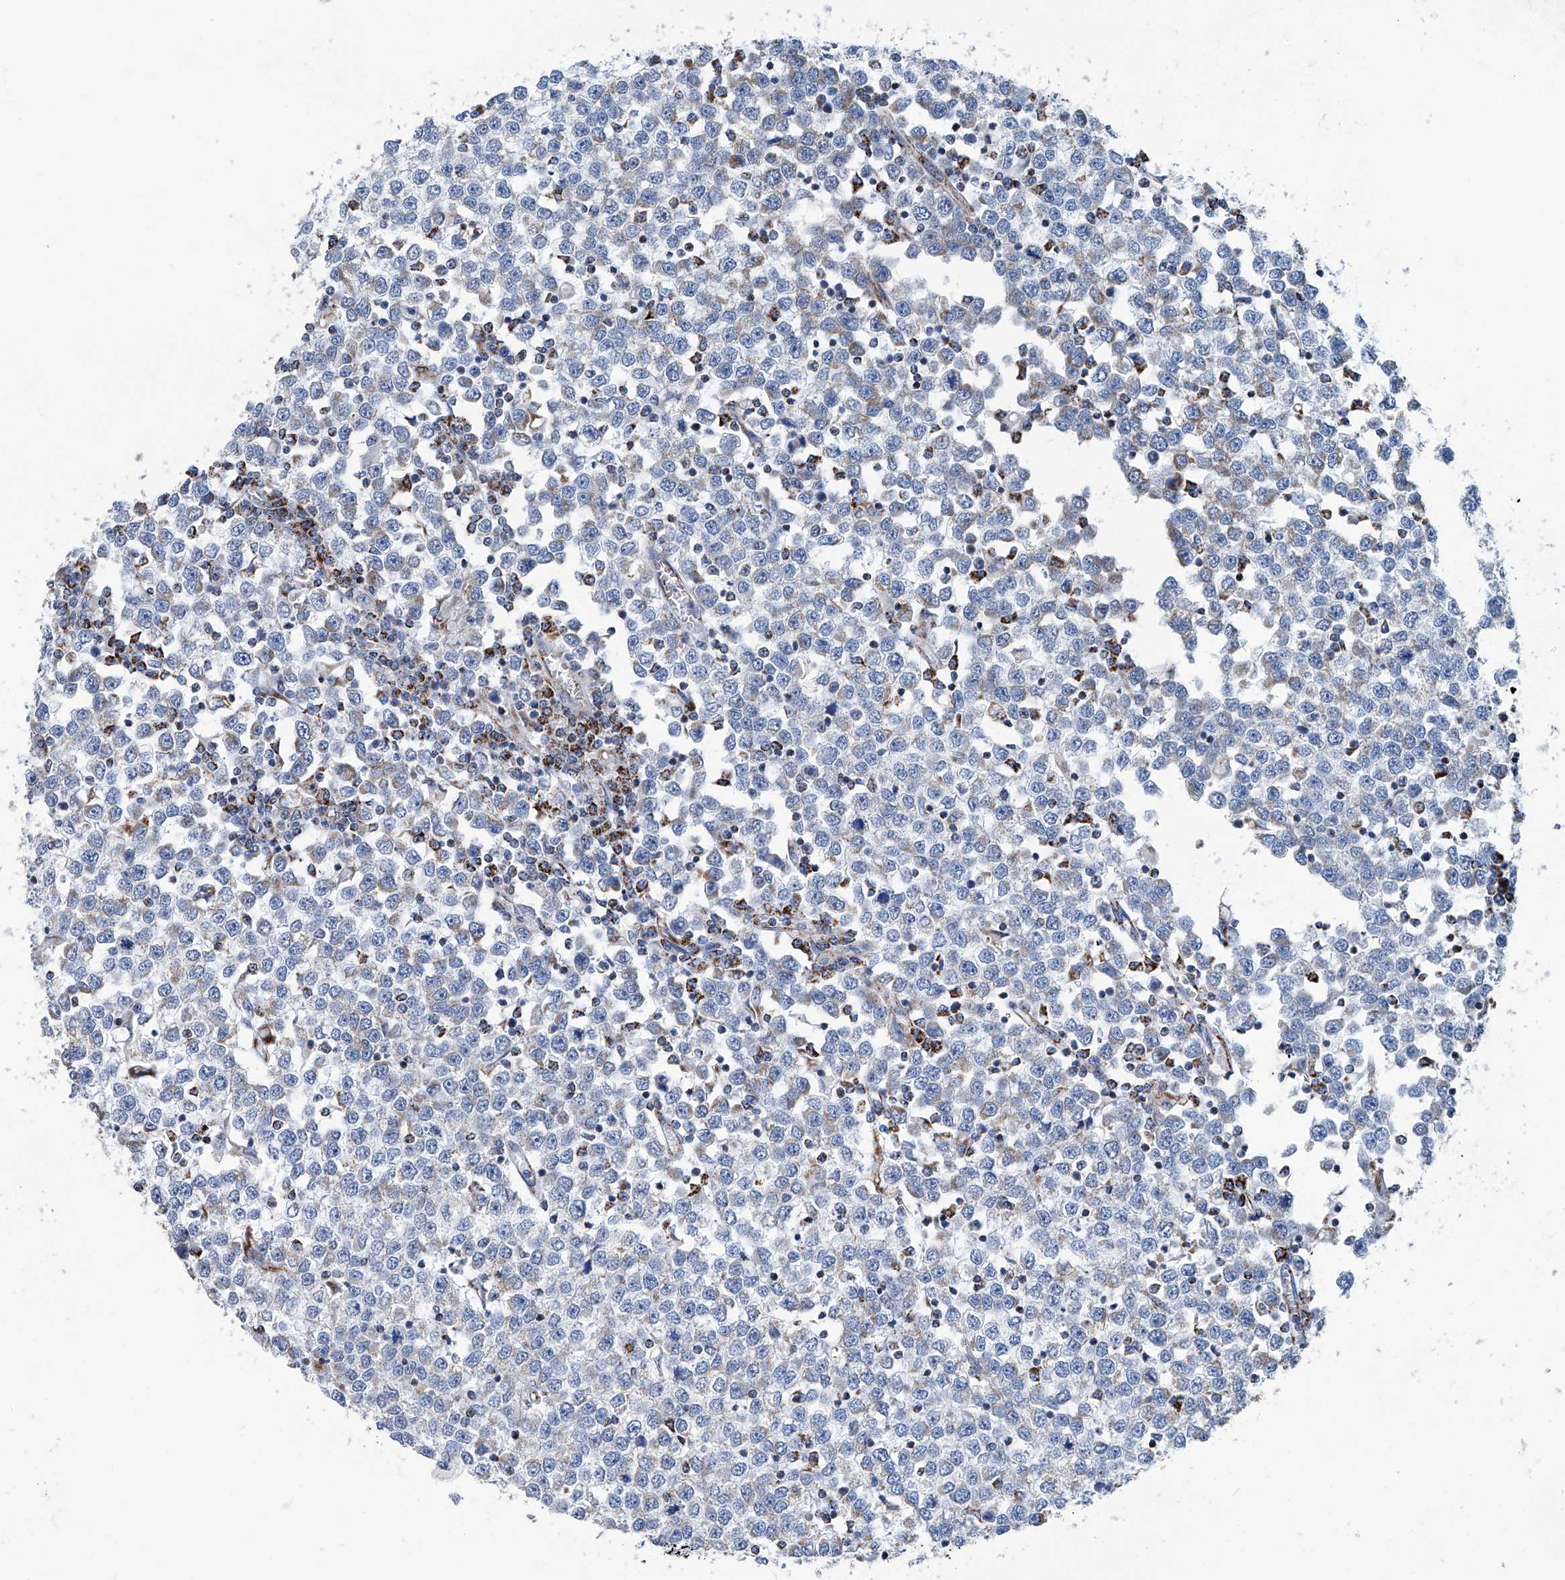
{"staining": {"intensity": "negative", "quantity": "none", "location": "none"}, "tissue": "testis cancer", "cell_type": "Tumor cells", "image_type": "cancer", "snomed": [{"axis": "morphology", "description": "Seminoma, NOS"}, {"axis": "topography", "description": "Testis"}], "caption": "Immunohistochemical staining of human testis cancer (seminoma) reveals no significant expression in tumor cells.", "gene": "MT-ND1", "patient": {"sex": "male", "age": 65}}